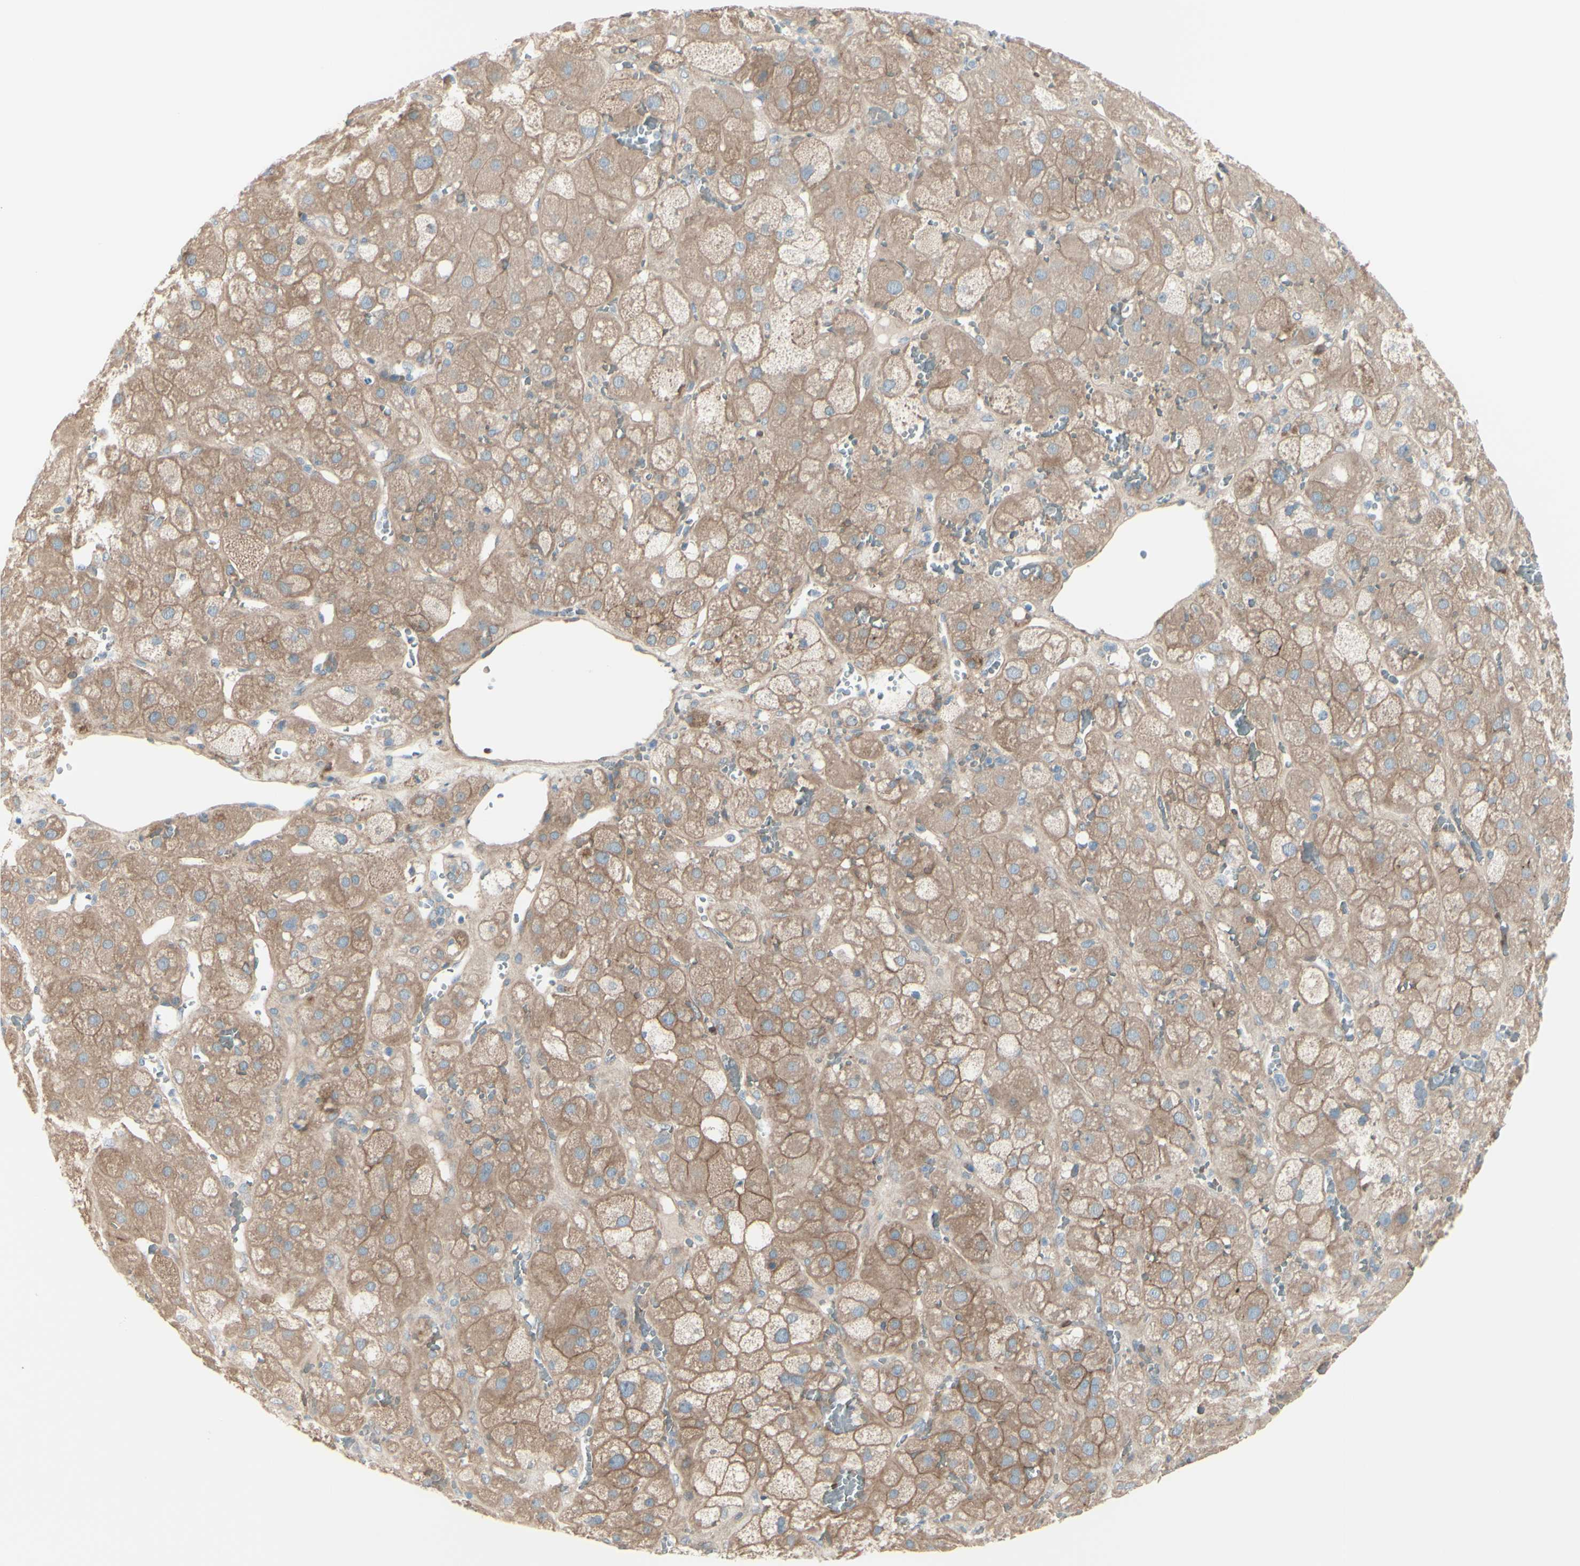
{"staining": {"intensity": "moderate", "quantity": ">75%", "location": "cytoplasmic/membranous"}, "tissue": "adrenal gland", "cell_type": "Glandular cells", "image_type": "normal", "snomed": [{"axis": "morphology", "description": "Normal tissue, NOS"}, {"axis": "topography", "description": "Adrenal gland"}], "caption": "Human adrenal gland stained with a brown dye displays moderate cytoplasmic/membranous positive staining in about >75% of glandular cells.", "gene": "PCDHGA10", "patient": {"sex": "female", "age": 47}}